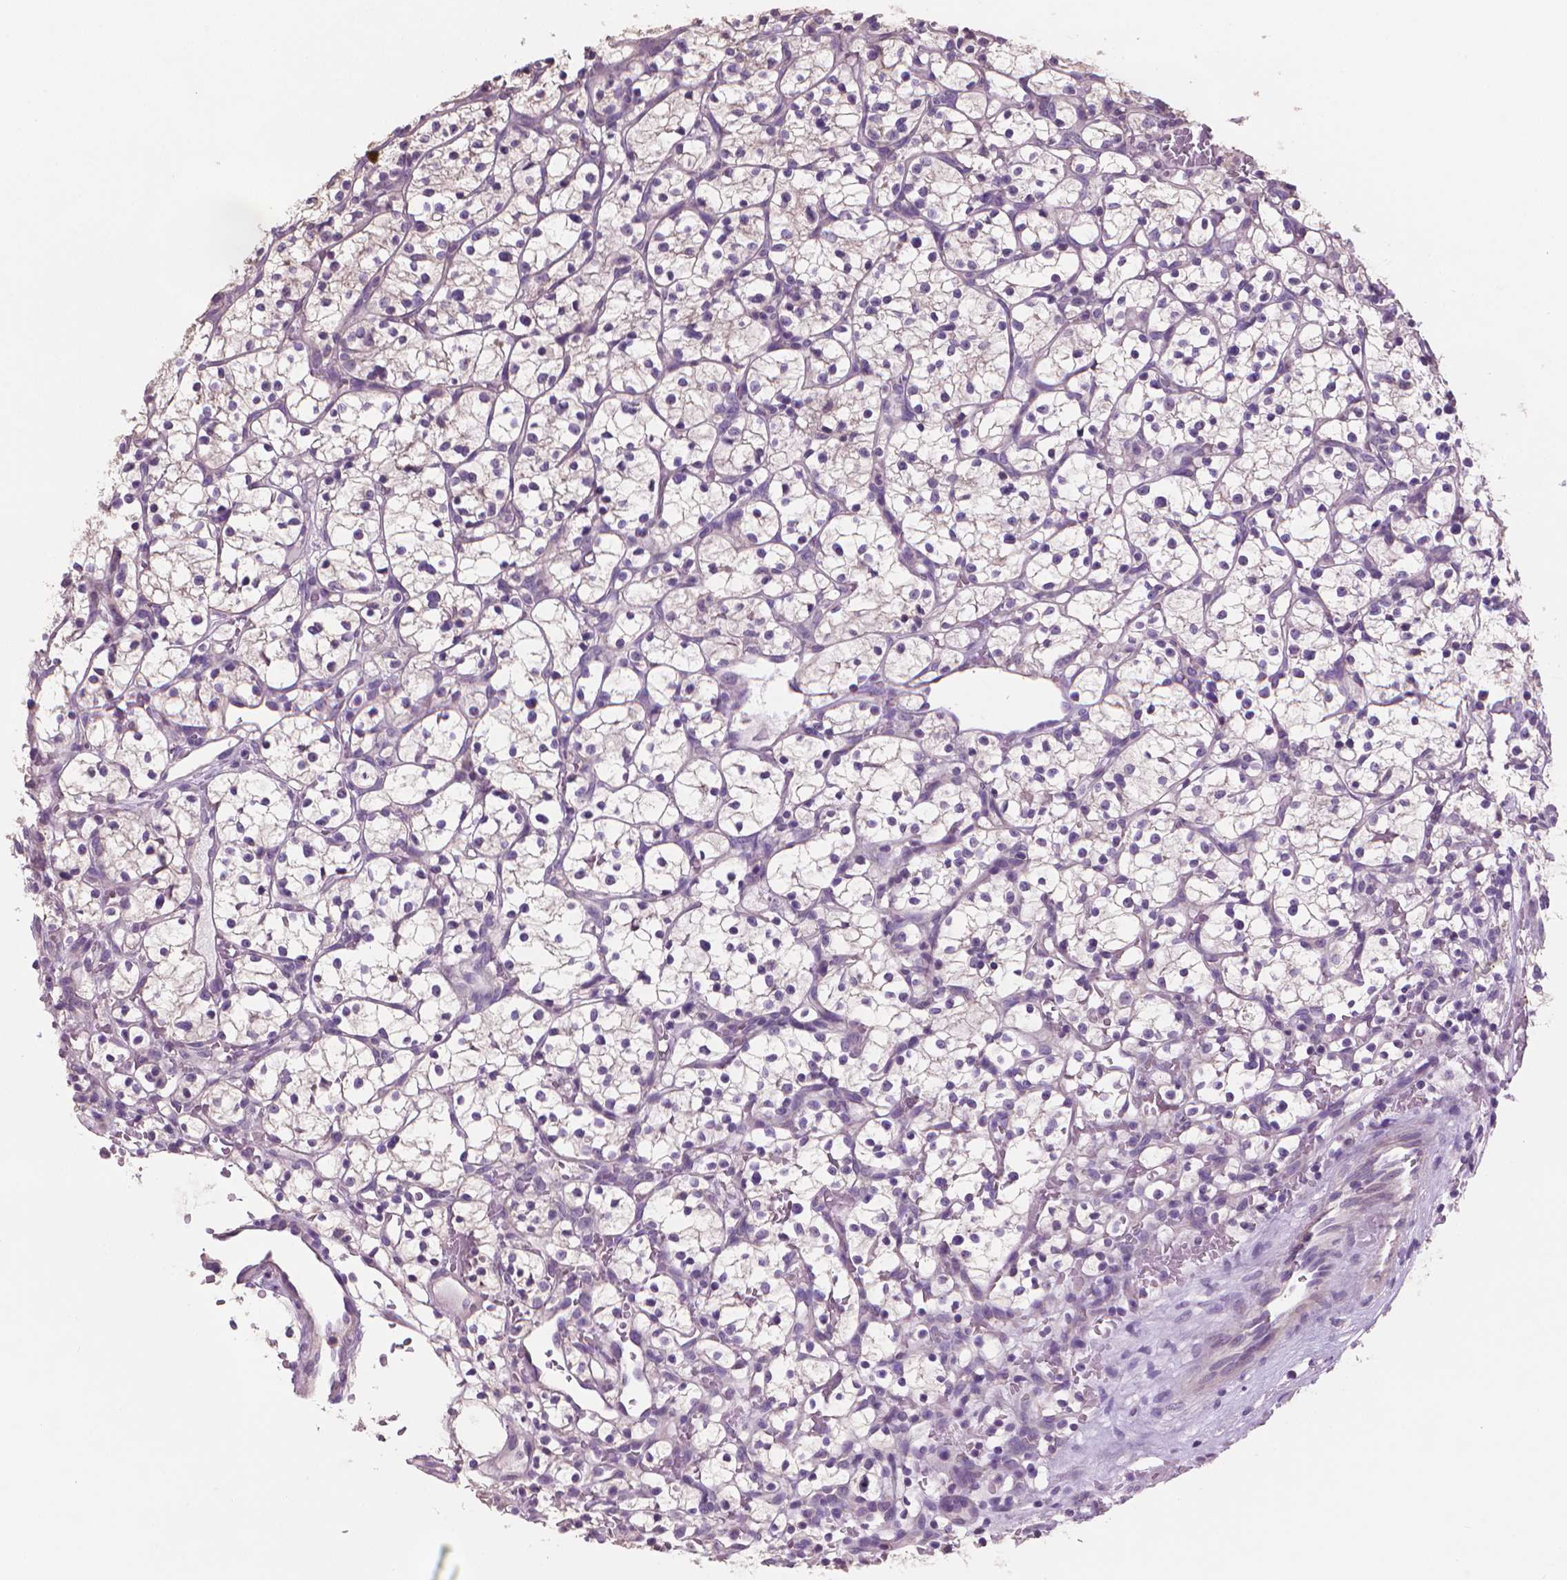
{"staining": {"intensity": "negative", "quantity": "none", "location": "none"}, "tissue": "renal cancer", "cell_type": "Tumor cells", "image_type": "cancer", "snomed": [{"axis": "morphology", "description": "Adenocarcinoma, NOS"}, {"axis": "topography", "description": "Kidney"}], "caption": "Histopathology image shows no significant protein staining in tumor cells of renal adenocarcinoma. The staining is performed using DAB brown chromogen with nuclei counter-stained in using hematoxylin.", "gene": "CATIP", "patient": {"sex": "female", "age": 64}}